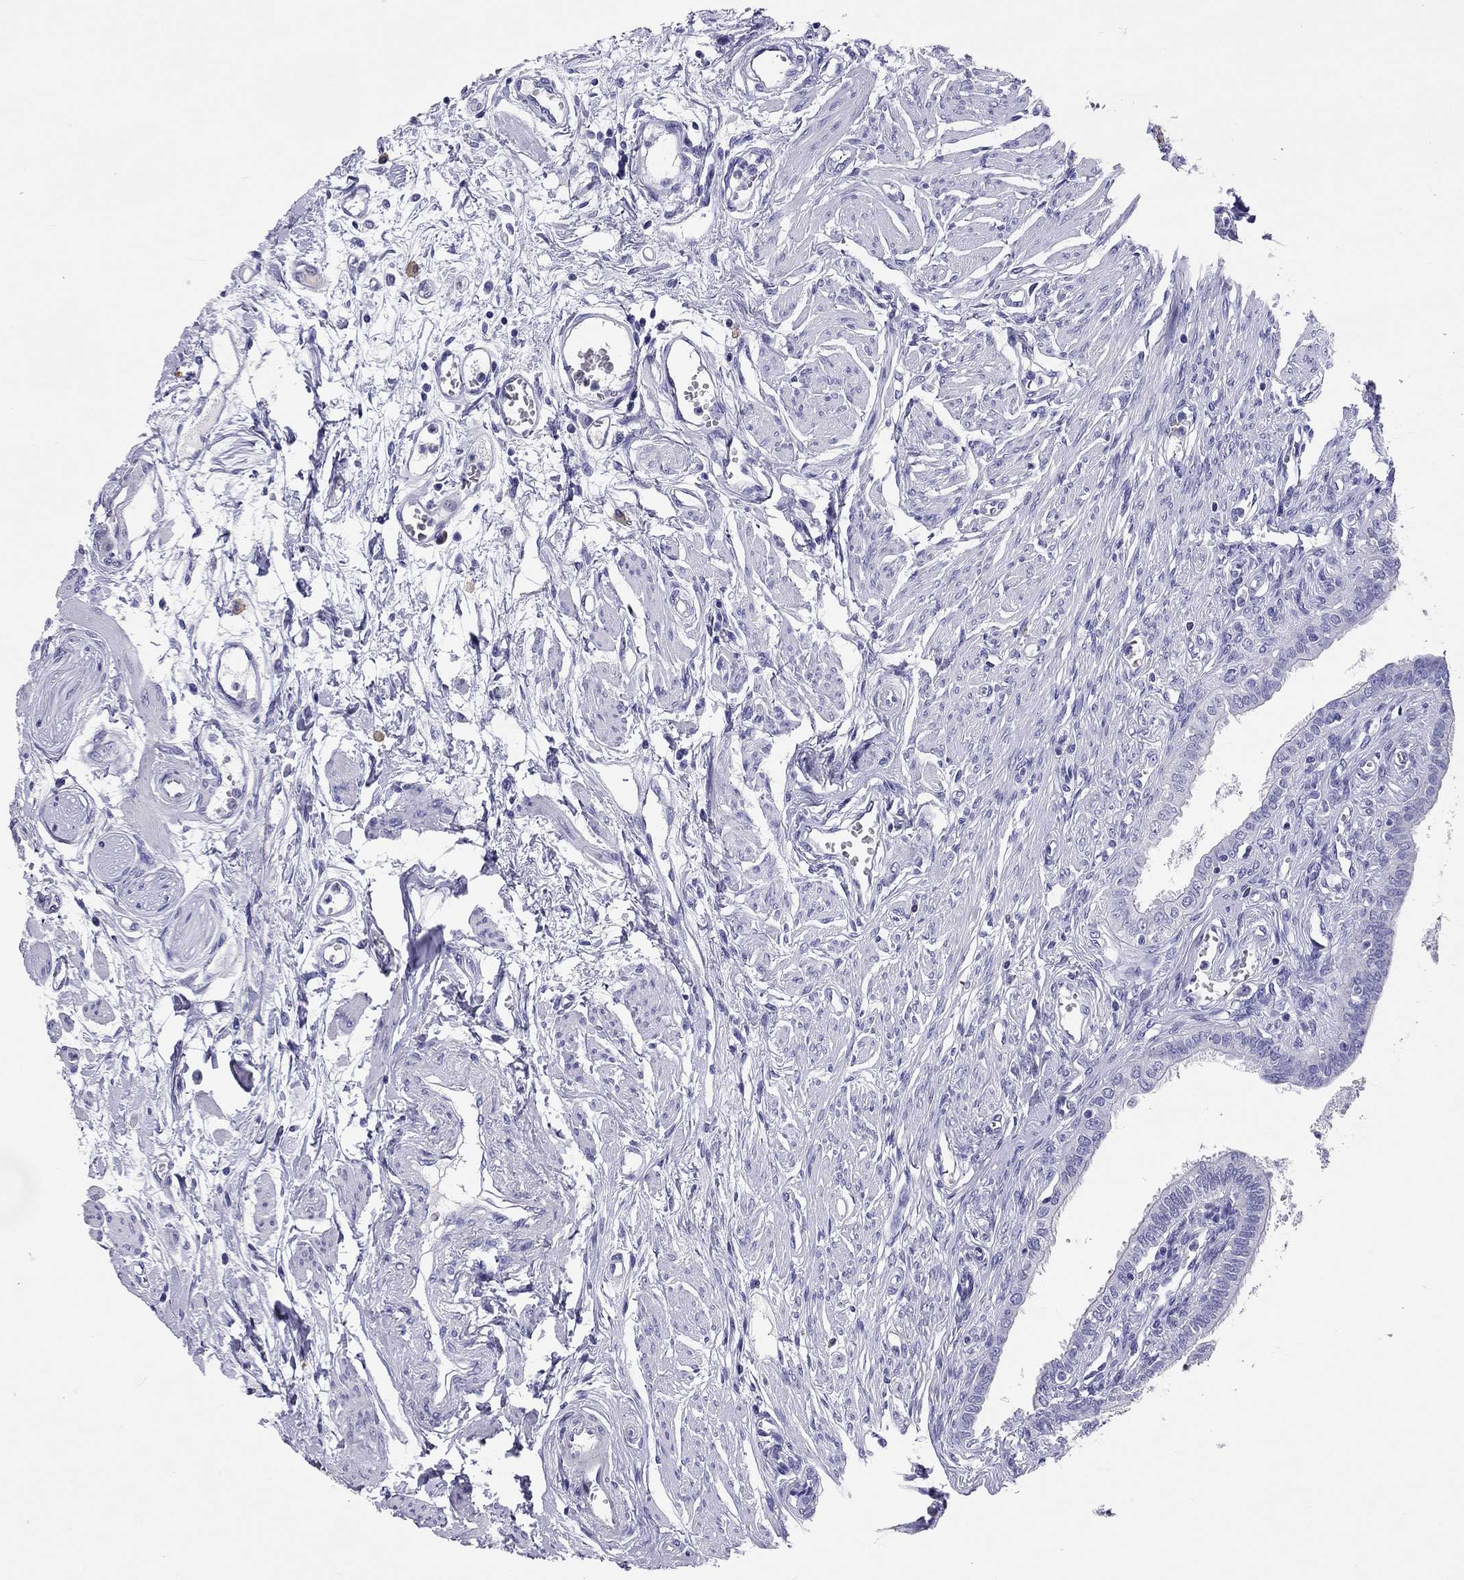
{"staining": {"intensity": "negative", "quantity": "none", "location": "none"}, "tissue": "fallopian tube", "cell_type": "Glandular cells", "image_type": "normal", "snomed": [{"axis": "morphology", "description": "Normal tissue, NOS"}, {"axis": "morphology", "description": "Carcinoma, endometroid"}, {"axis": "topography", "description": "Fallopian tube"}, {"axis": "topography", "description": "Ovary"}], "caption": "The image reveals no staining of glandular cells in benign fallopian tube.", "gene": "CALHM1", "patient": {"sex": "female", "age": 42}}